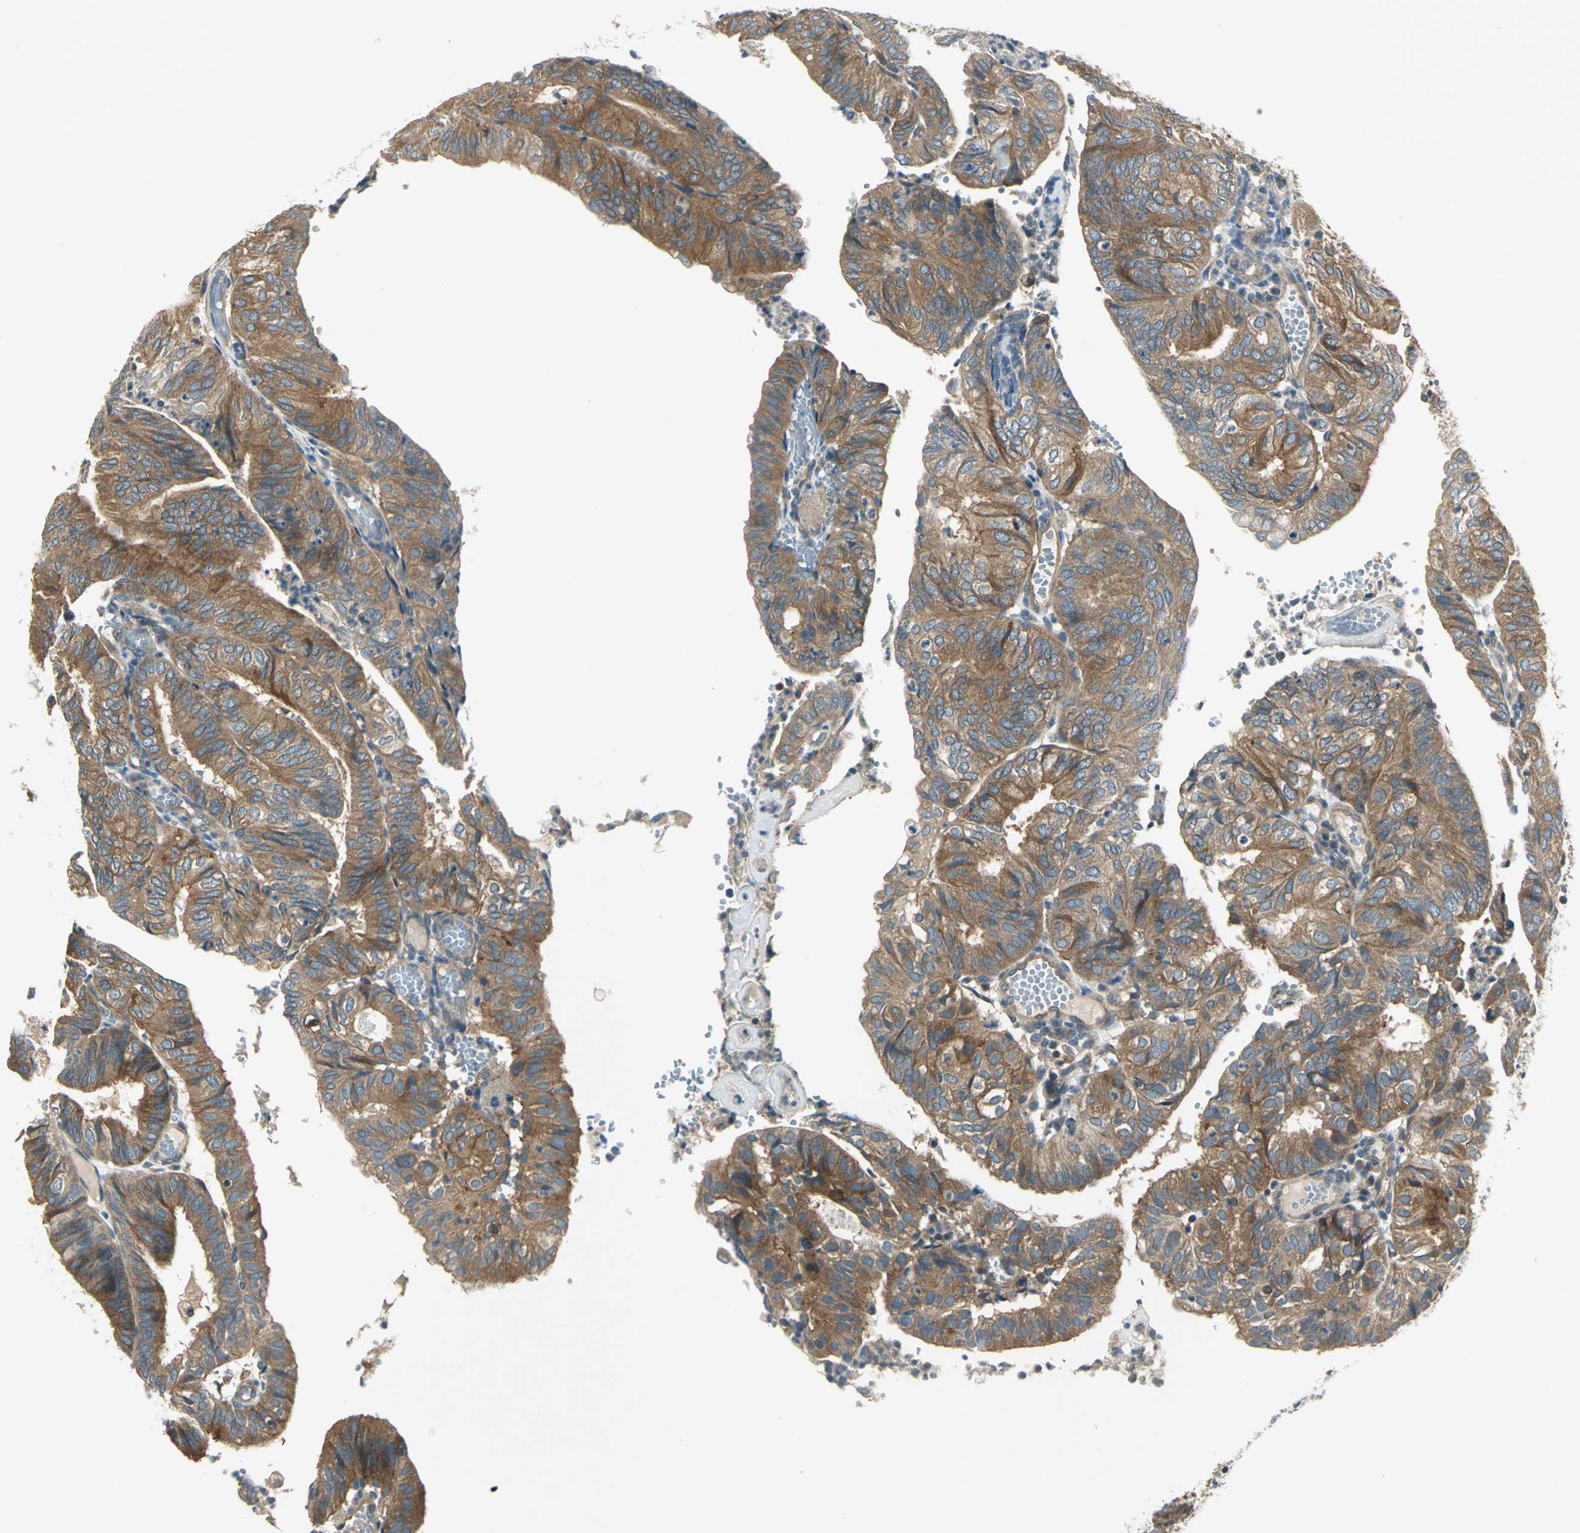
{"staining": {"intensity": "moderate", "quantity": ">75%", "location": "cytoplasmic/membranous"}, "tissue": "endometrial cancer", "cell_type": "Tumor cells", "image_type": "cancer", "snomed": [{"axis": "morphology", "description": "Adenocarcinoma, NOS"}, {"axis": "topography", "description": "Uterus"}], "caption": "Endometrial cancer (adenocarcinoma) stained for a protein (brown) shows moderate cytoplasmic/membranous positive positivity in about >75% of tumor cells.", "gene": "PRKAA1", "patient": {"sex": "female", "age": 60}}